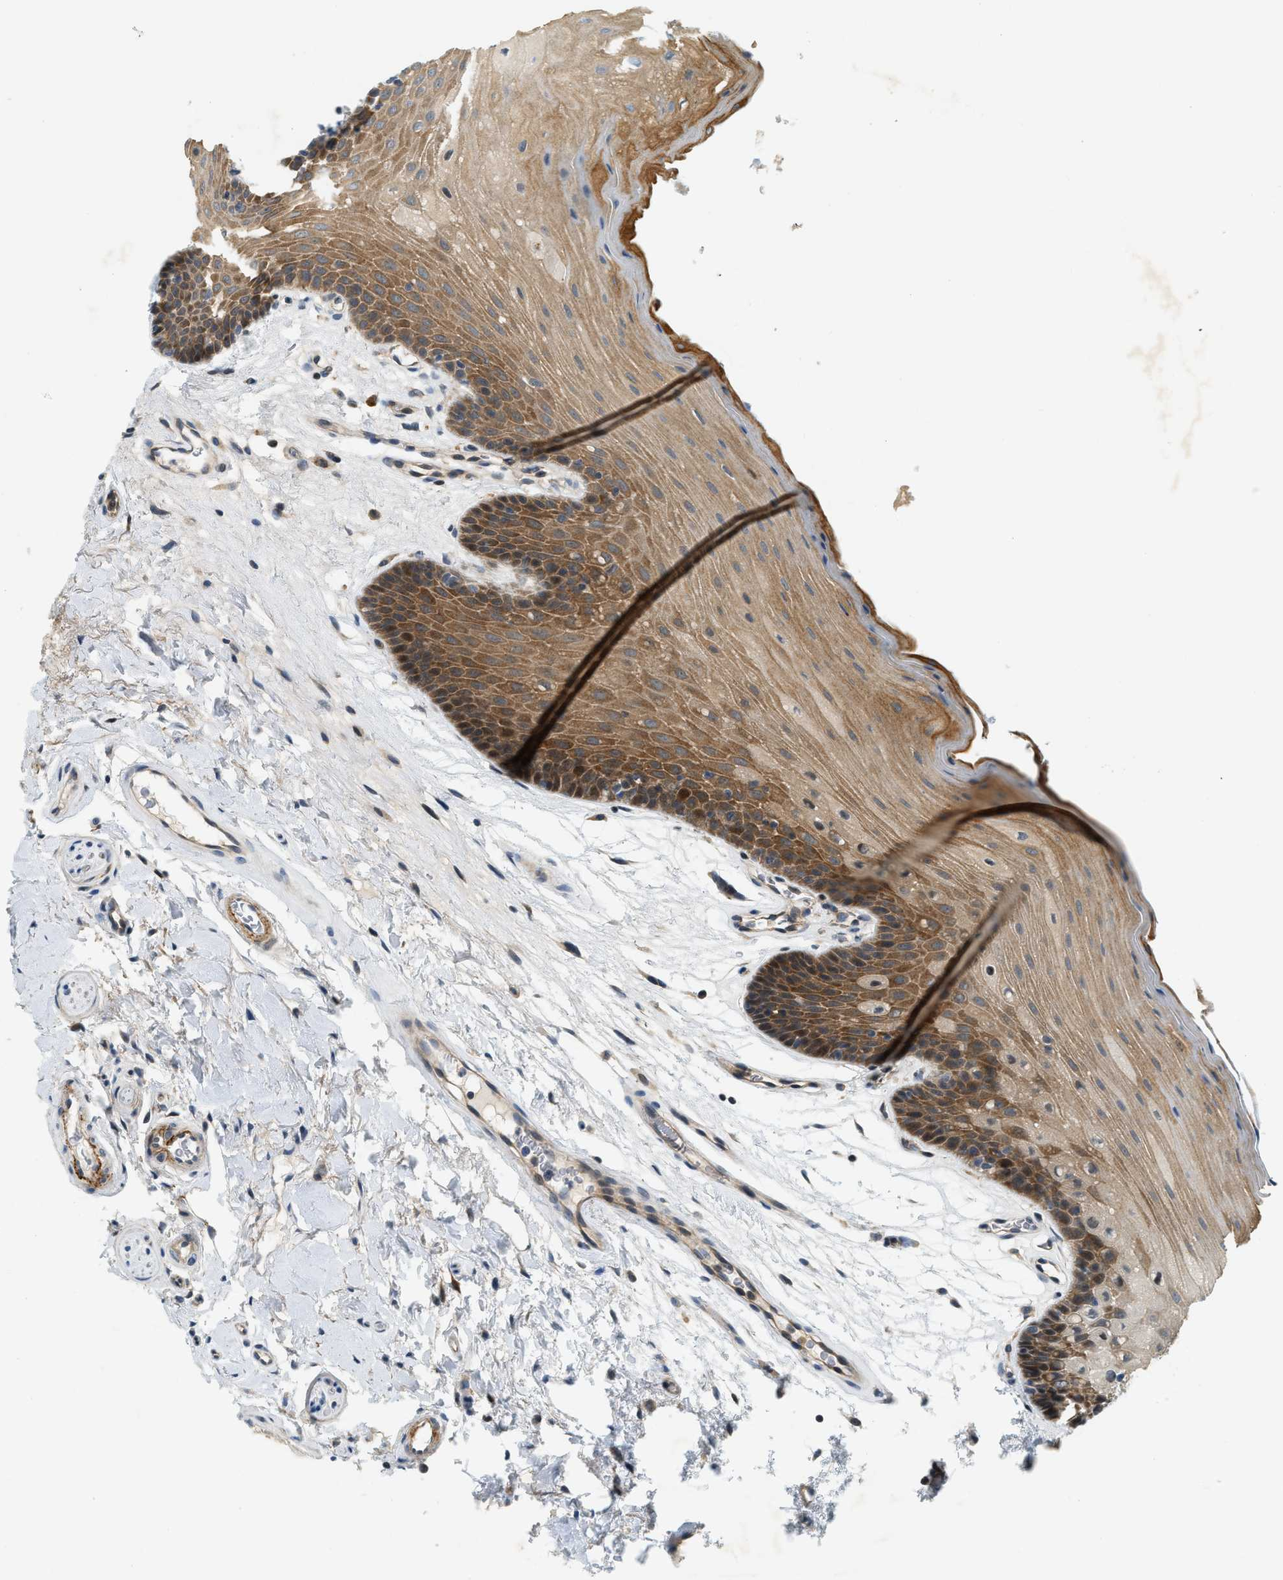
{"staining": {"intensity": "moderate", "quantity": ">75%", "location": "cytoplasmic/membranous"}, "tissue": "oral mucosa", "cell_type": "Squamous epithelial cells", "image_type": "normal", "snomed": [{"axis": "morphology", "description": "Normal tissue, NOS"}, {"axis": "morphology", "description": "Squamous cell carcinoma, NOS"}, {"axis": "topography", "description": "Oral tissue"}, {"axis": "topography", "description": "Head-Neck"}], "caption": "This is an image of immunohistochemistry (IHC) staining of unremarkable oral mucosa, which shows moderate positivity in the cytoplasmic/membranous of squamous epithelial cells.", "gene": "PDCL3", "patient": {"sex": "male", "age": 71}}